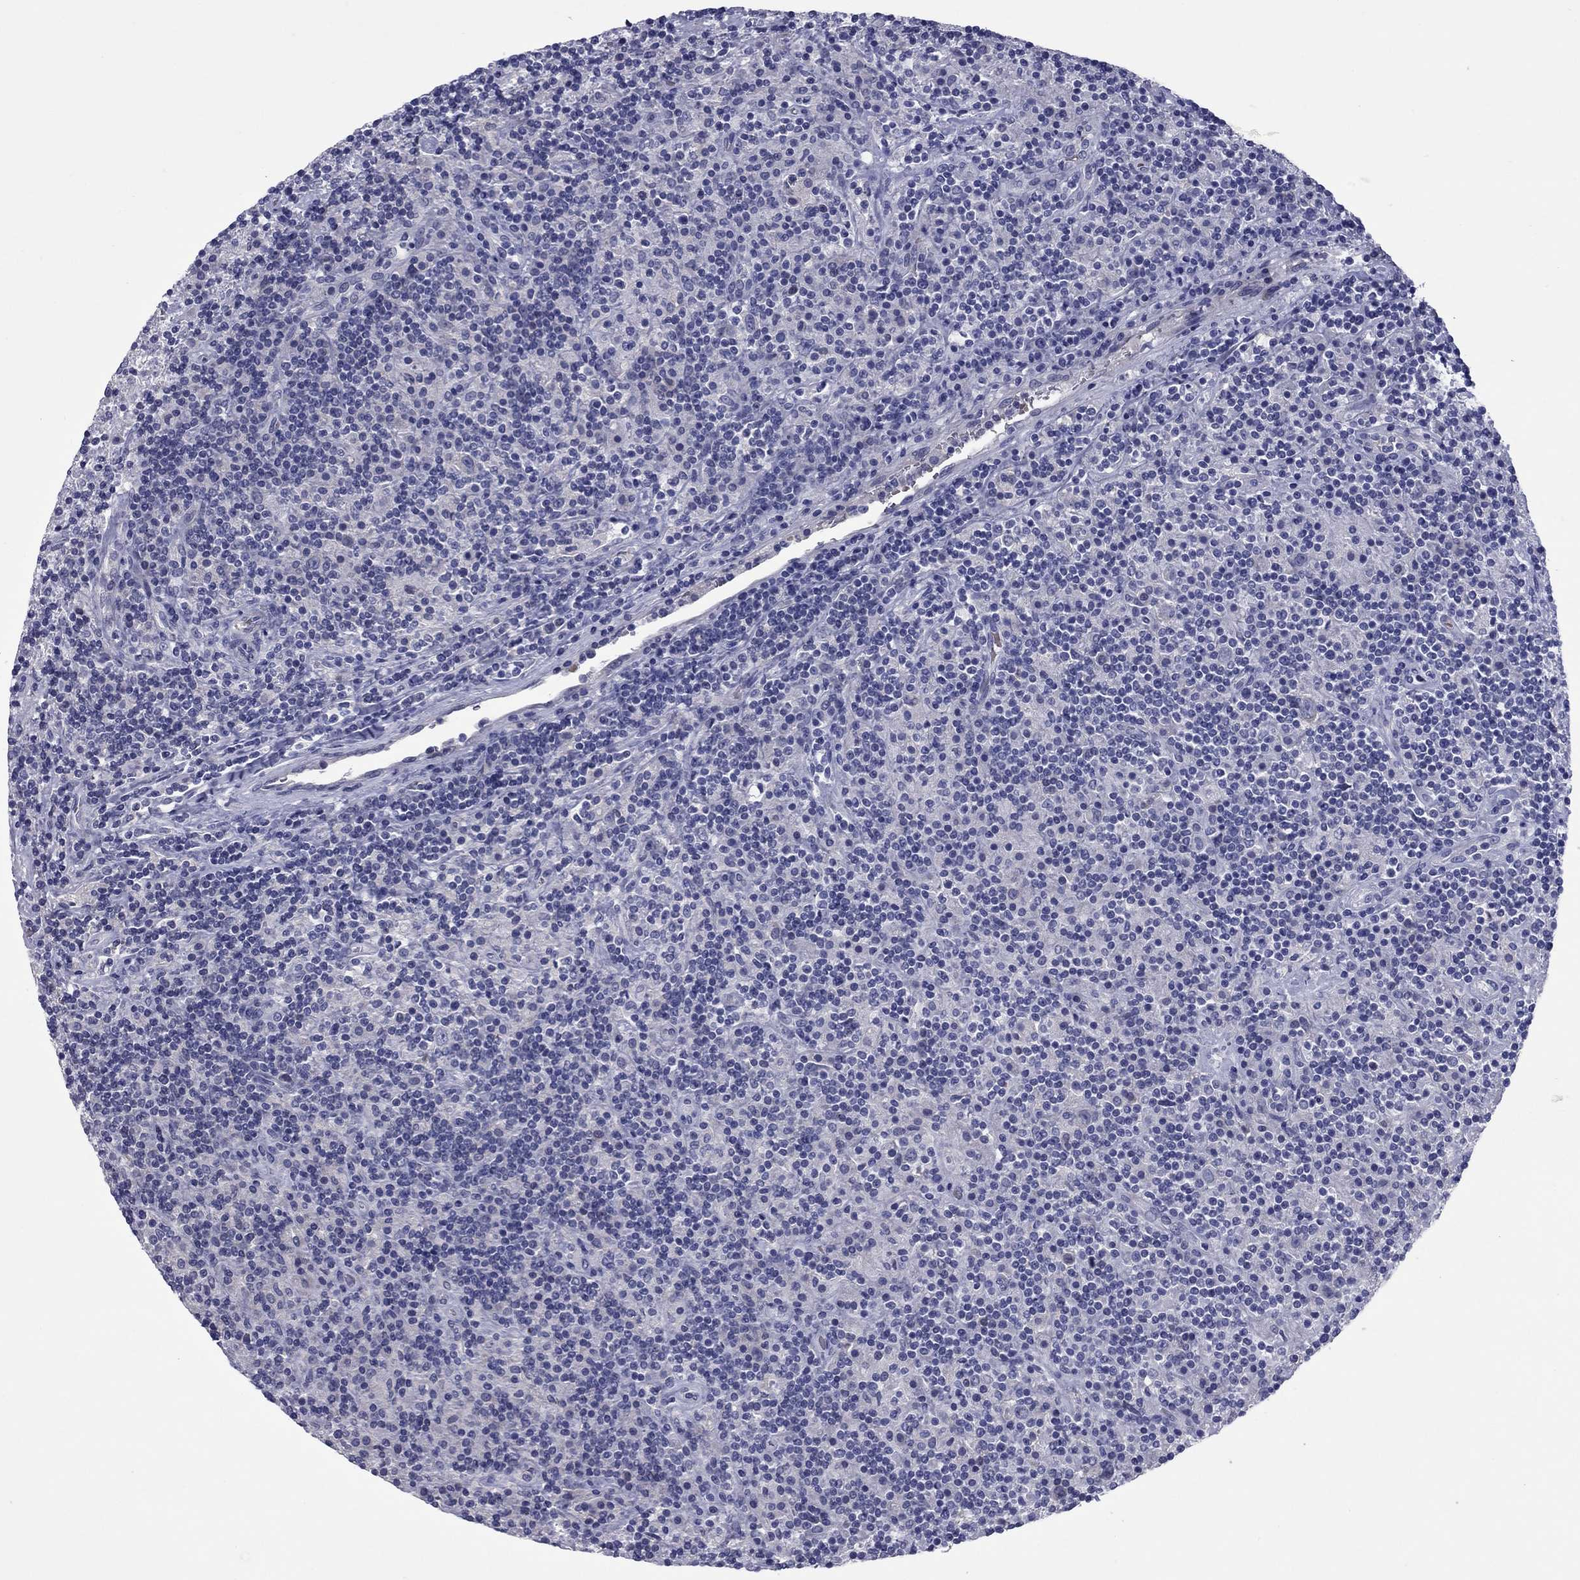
{"staining": {"intensity": "negative", "quantity": "none", "location": "none"}, "tissue": "lymphoma", "cell_type": "Tumor cells", "image_type": "cancer", "snomed": [{"axis": "morphology", "description": "Hodgkin's disease, NOS"}, {"axis": "topography", "description": "Lymph node"}], "caption": "DAB (3,3'-diaminobenzidine) immunohistochemical staining of human lymphoma shows no significant positivity in tumor cells. (Immunohistochemistry (ihc), brightfield microscopy, high magnification).", "gene": "UNC119B", "patient": {"sex": "male", "age": 70}}